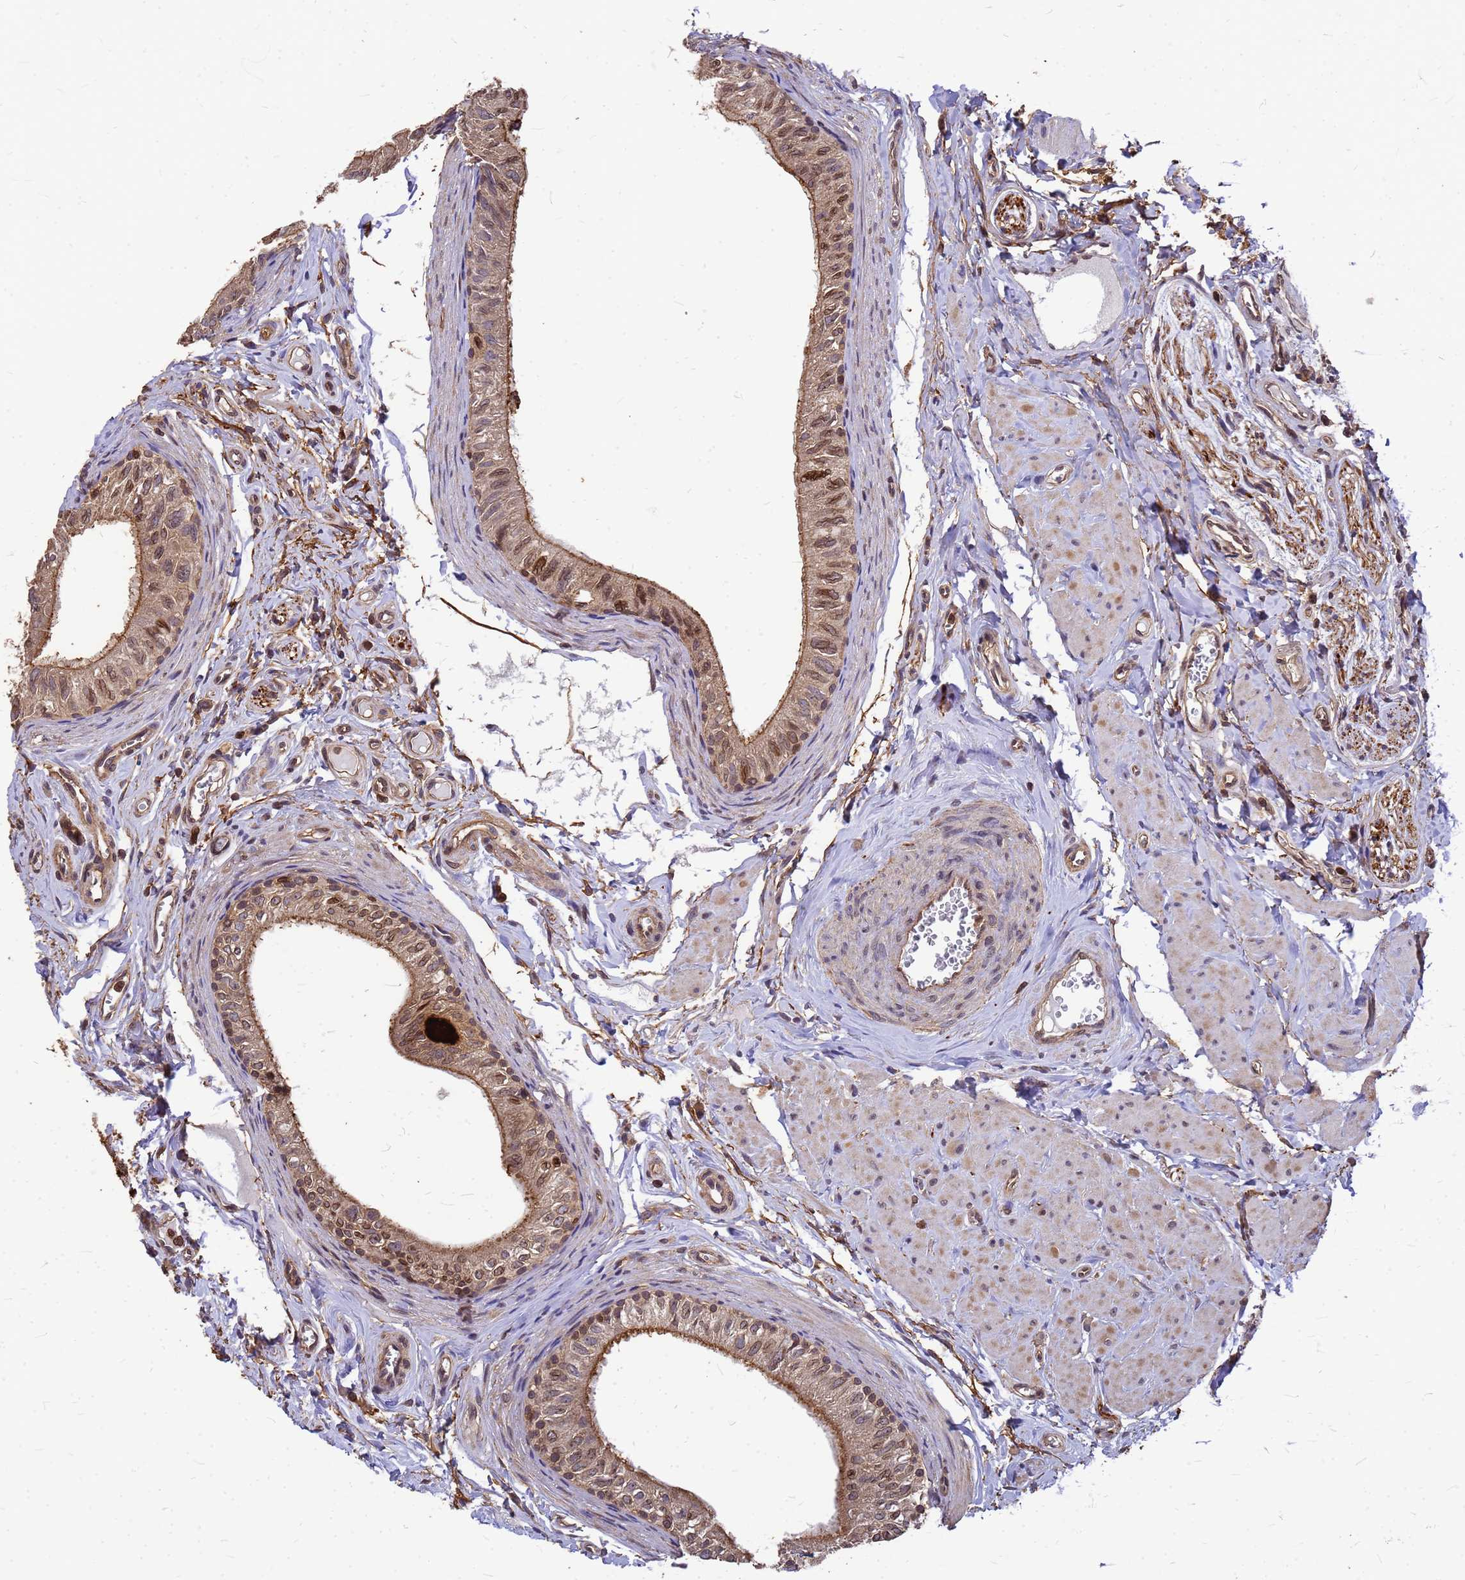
{"staining": {"intensity": "moderate", "quantity": ">75%", "location": "cytoplasmic/membranous,nuclear"}, "tissue": "epididymis", "cell_type": "Glandular cells", "image_type": "normal", "snomed": [{"axis": "morphology", "description": "Normal tissue, NOS"}, {"axis": "topography", "description": "Epididymis"}], "caption": "Epididymis stained with IHC displays moderate cytoplasmic/membranous,nuclear staining in approximately >75% of glandular cells.", "gene": "C1orf35", "patient": {"sex": "male", "age": 42}}